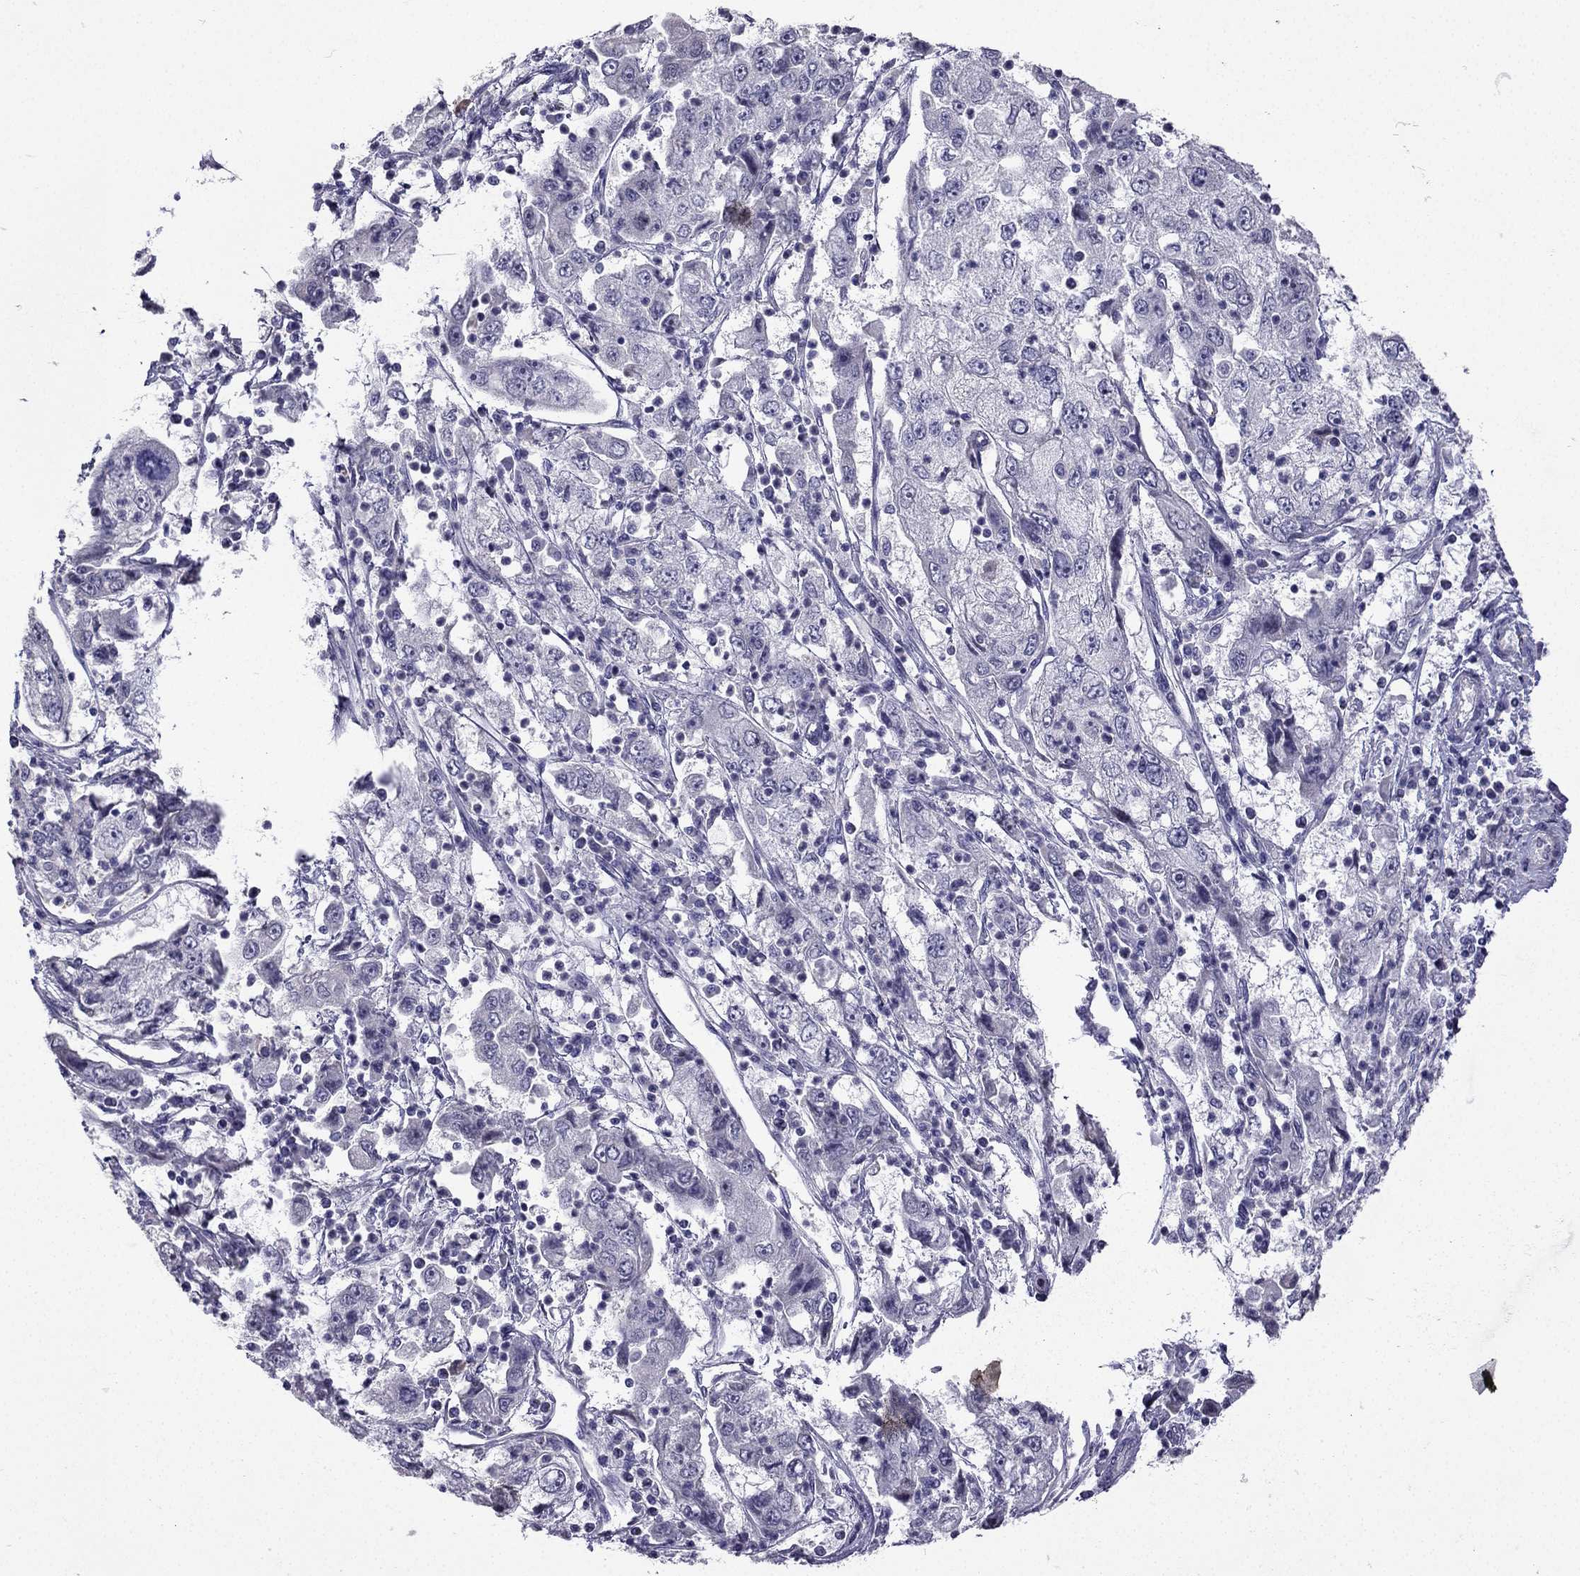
{"staining": {"intensity": "negative", "quantity": "none", "location": "none"}, "tissue": "cervical cancer", "cell_type": "Tumor cells", "image_type": "cancer", "snomed": [{"axis": "morphology", "description": "Squamous cell carcinoma, NOS"}, {"axis": "topography", "description": "Cervix"}], "caption": "High power microscopy photomicrograph of an immunohistochemistry (IHC) histopathology image of cervical cancer, revealing no significant staining in tumor cells. (Immunohistochemistry (ihc), brightfield microscopy, high magnification).", "gene": "UHRF1", "patient": {"sex": "female", "age": 36}}